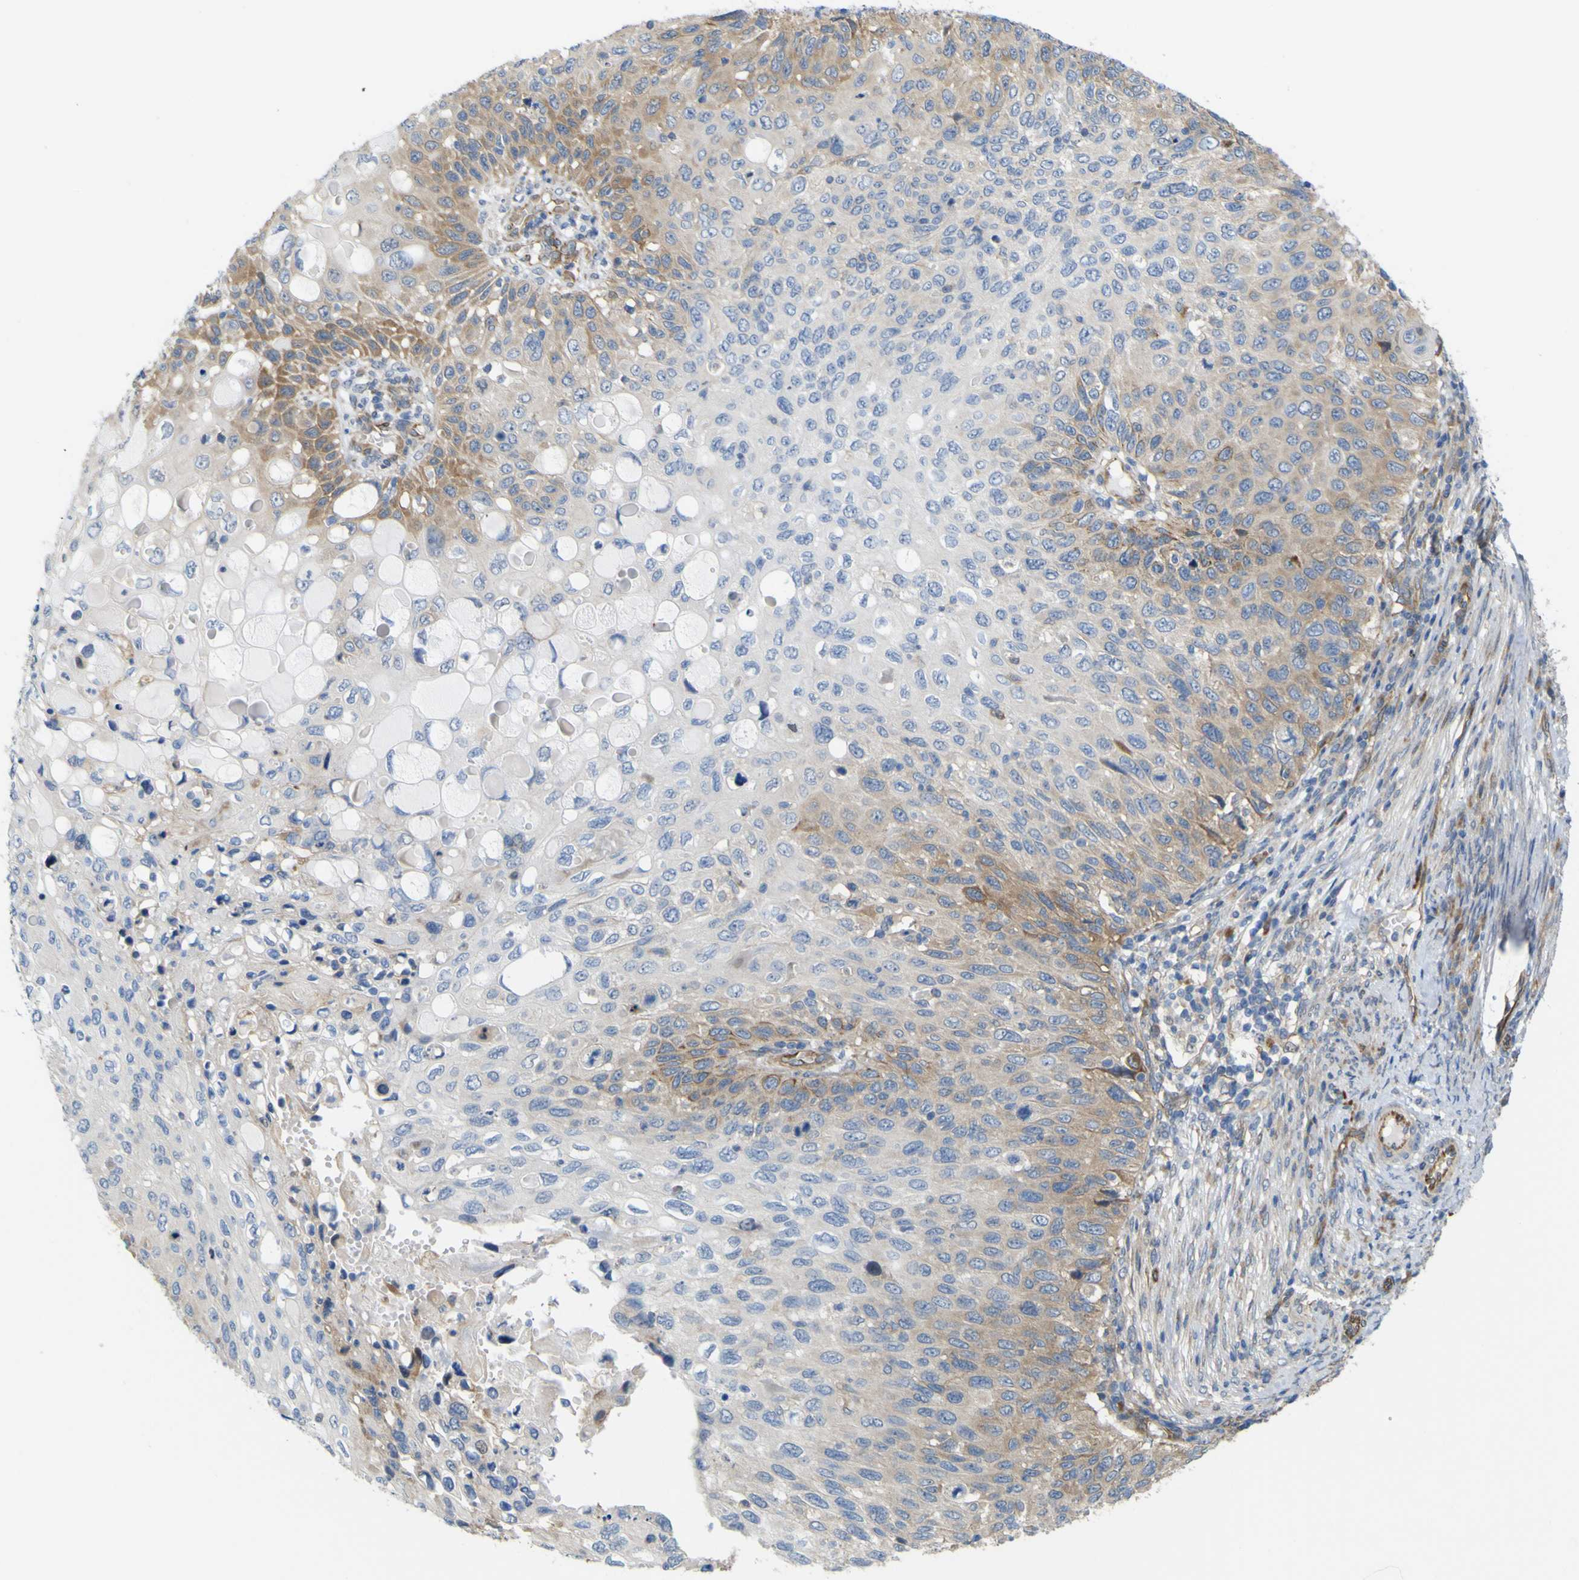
{"staining": {"intensity": "moderate", "quantity": "<25%", "location": "cytoplasmic/membranous"}, "tissue": "cervical cancer", "cell_type": "Tumor cells", "image_type": "cancer", "snomed": [{"axis": "morphology", "description": "Squamous cell carcinoma, NOS"}, {"axis": "topography", "description": "Cervix"}], "caption": "Protein expression analysis of squamous cell carcinoma (cervical) reveals moderate cytoplasmic/membranous positivity in about <25% of tumor cells.", "gene": "JPH1", "patient": {"sex": "female", "age": 70}}